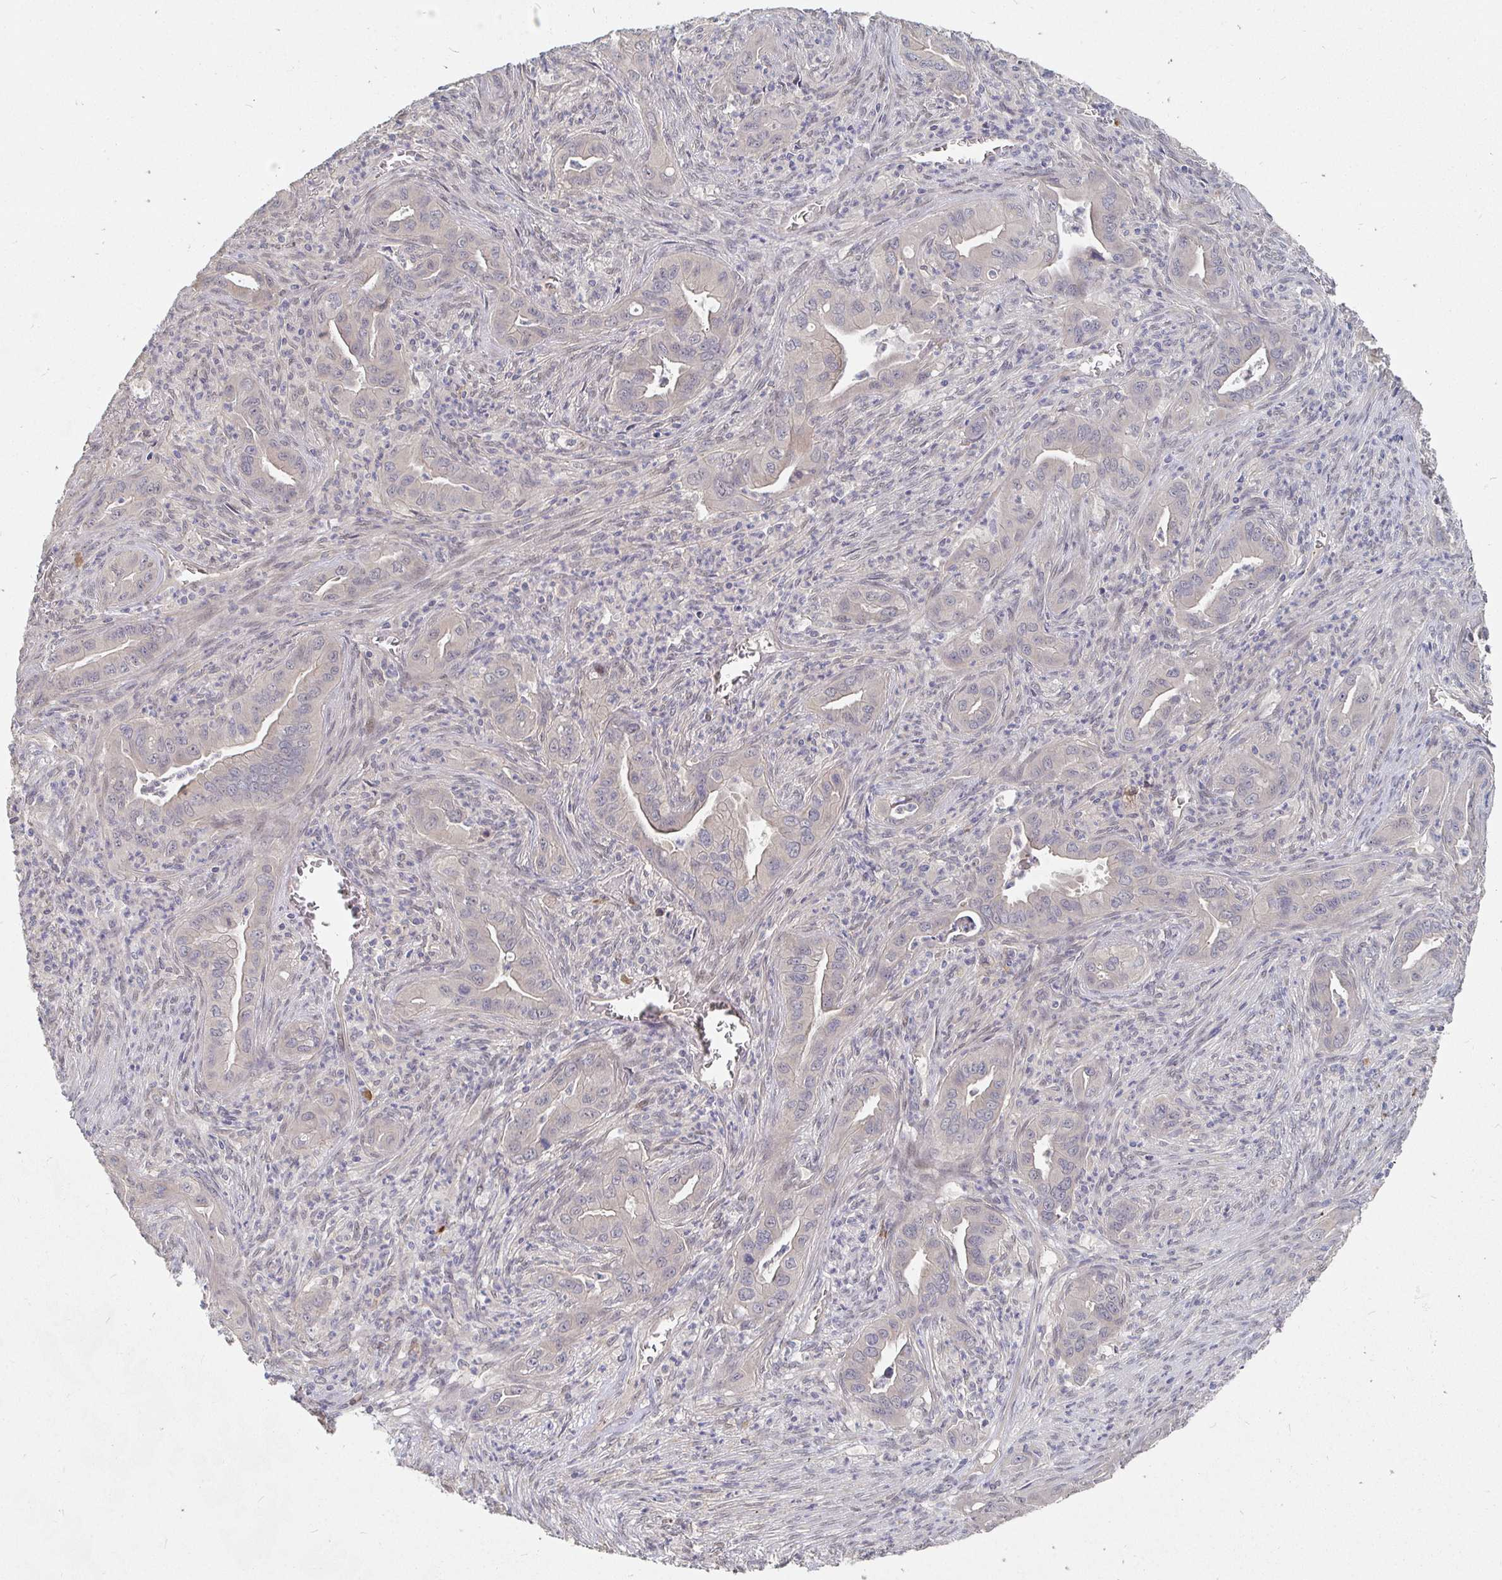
{"staining": {"intensity": "negative", "quantity": "none", "location": "none"}, "tissue": "lung cancer", "cell_type": "Tumor cells", "image_type": "cancer", "snomed": [{"axis": "morphology", "description": "Adenocarcinoma, NOS"}, {"axis": "topography", "description": "Lung"}], "caption": "Tumor cells are negative for protein expression in human adenocarcinoma (lung). The staining is performed using DAB (3,3'-diaminobenzidine) brown chromogen with nuclei counter-stained in using hematoxylin.", "gene": "MEIS1", "patient": {"sex": "male", "age": 65}}